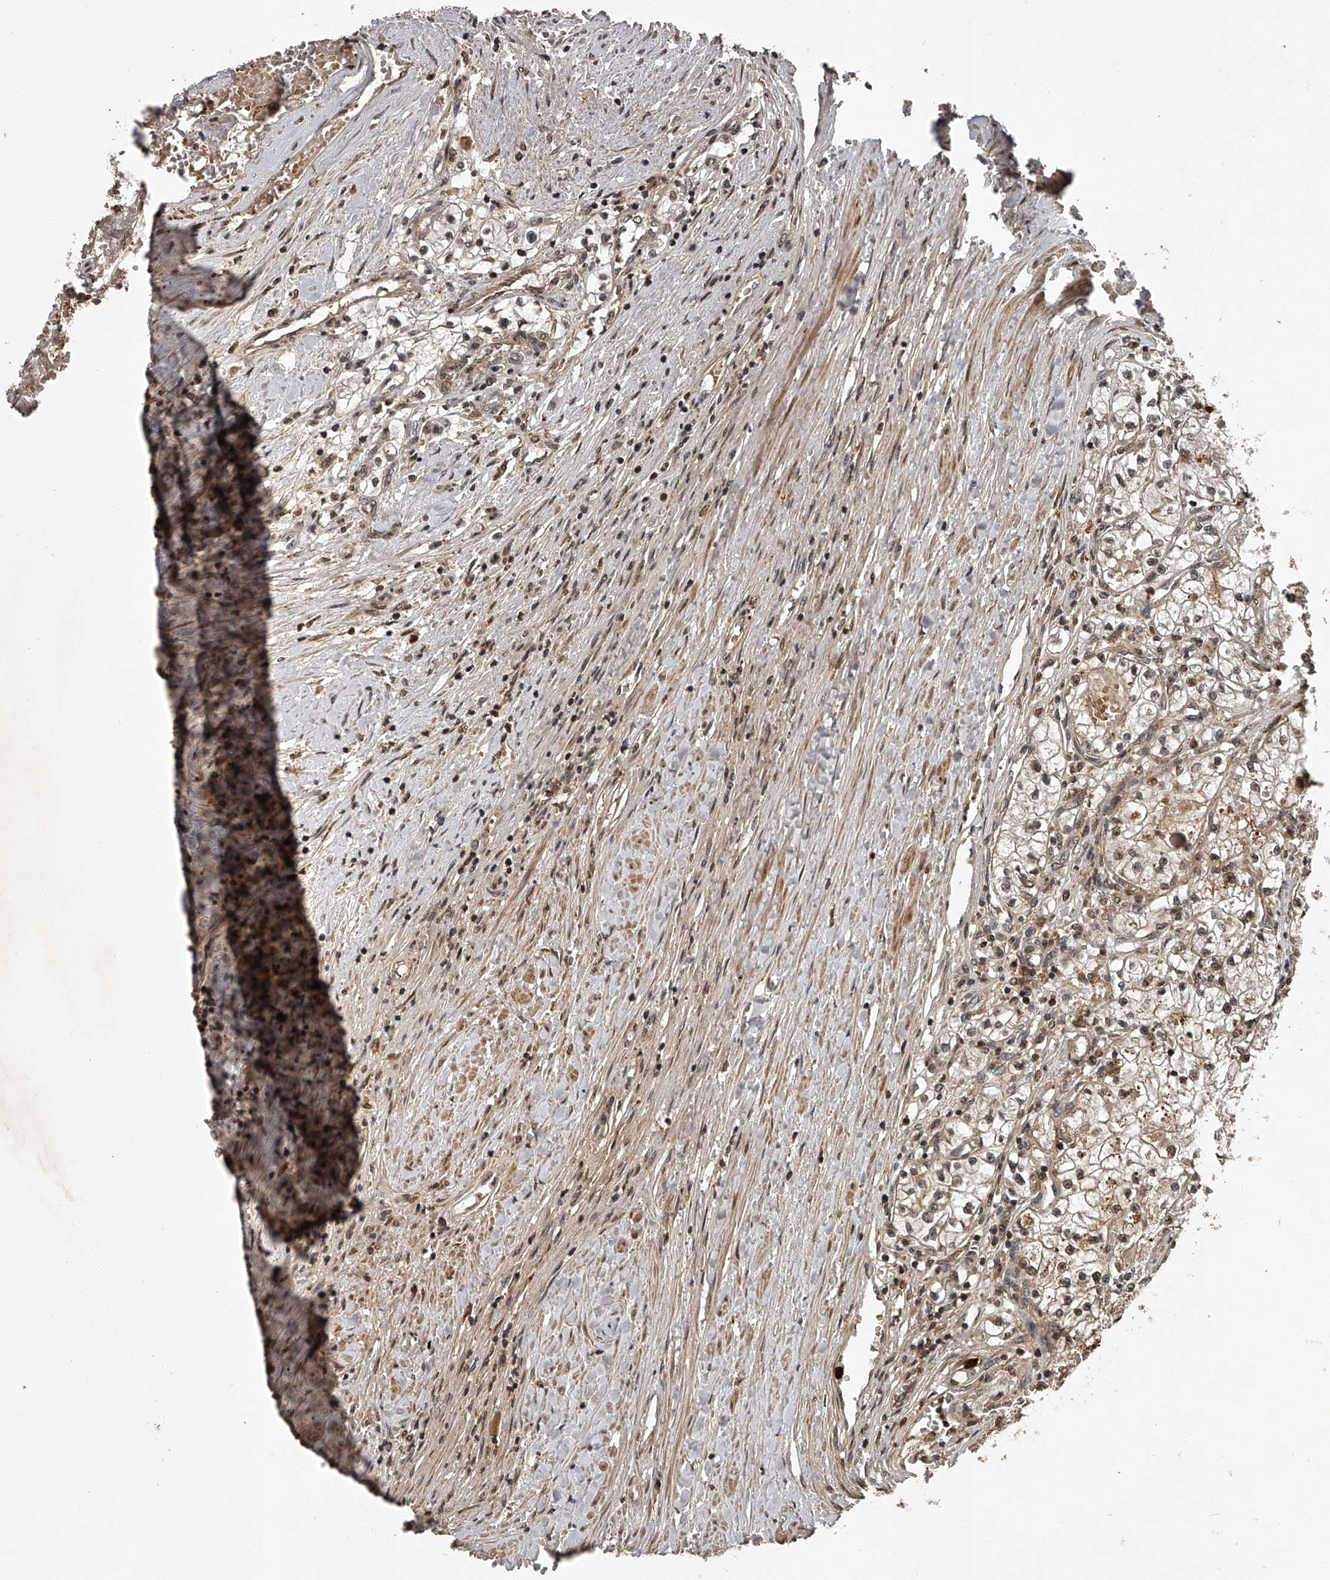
{"staining": {"intensity": "weak", "quantity": ">75%", "location": "cytoplasmic/membranous,nuclear"}, "tissue": "renal cancer", "cell_type": "Tumor cells", "image_type": "cancer", "snomed": [{"axis": "morphology", "description": "Normal tissue, NOS"}, {"axis": "morphology", "description": "Adenocarcinoma, NOS"}, {"axis": "topography", "description": "Kidney"}], "caption": "There is low levels of weak cytoplasmic/membranous and nuclear staining in tumor cells of renal cancer, as demonstrated by immunohistochemical staining (brown color).", "gene": "PLEKHG1", "patient": {"sex": "male", "age": 68}}